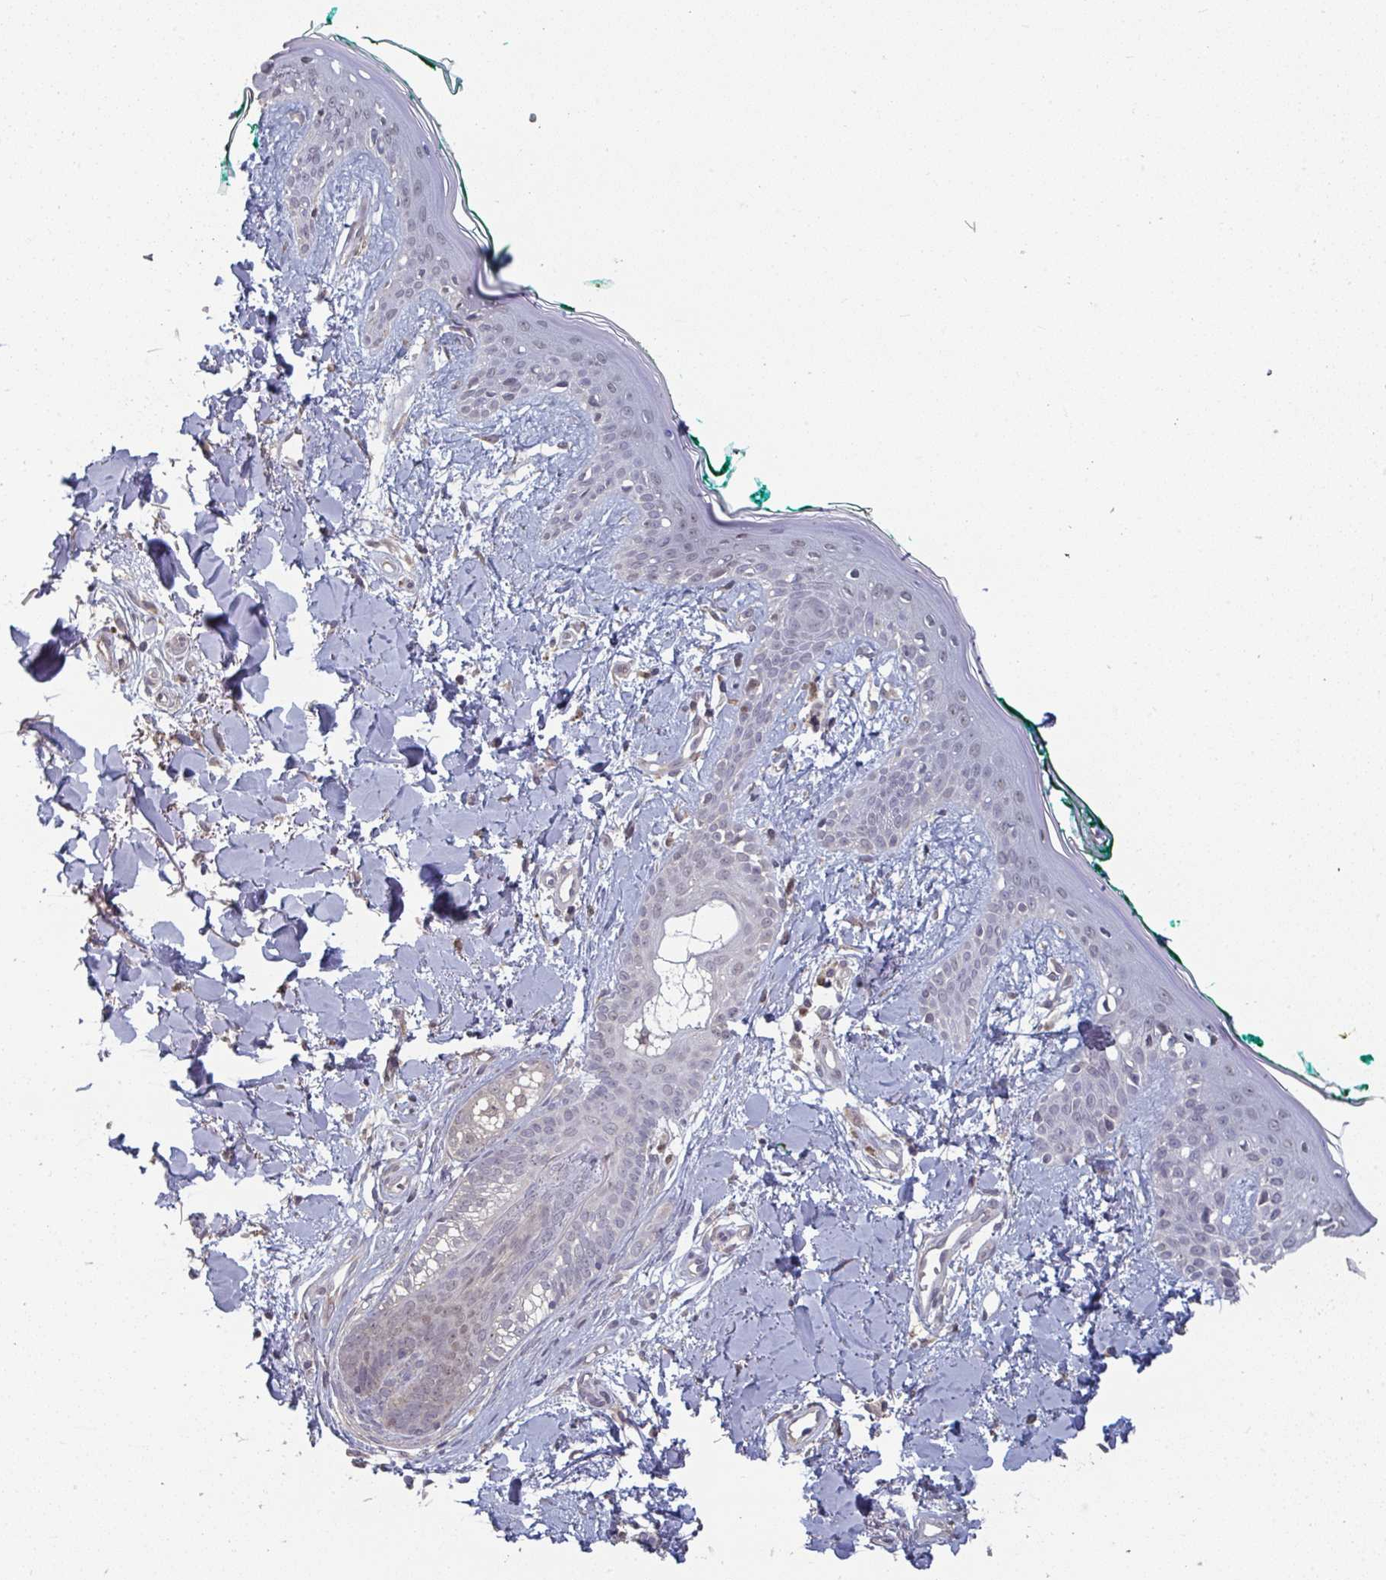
{"staining": {"intensity": "negative", "quantity": "none", "location": "none"}, "tissue": "skin", "cell_type": "Fibroblasts", "image_type": "normal", "snomed": [{"axis": "morphology", "description": "Normal tissue, NOS"}, {"axis": "topography", "description": "Skin"}], "caption": "Immunohistochemistry (IHC) micrograph of benign human skin stained for a protein (brown), which displays no positivity in fibroblasts.", "gene": "LIX1", "patient": {"sex": "female", "age": 34}}